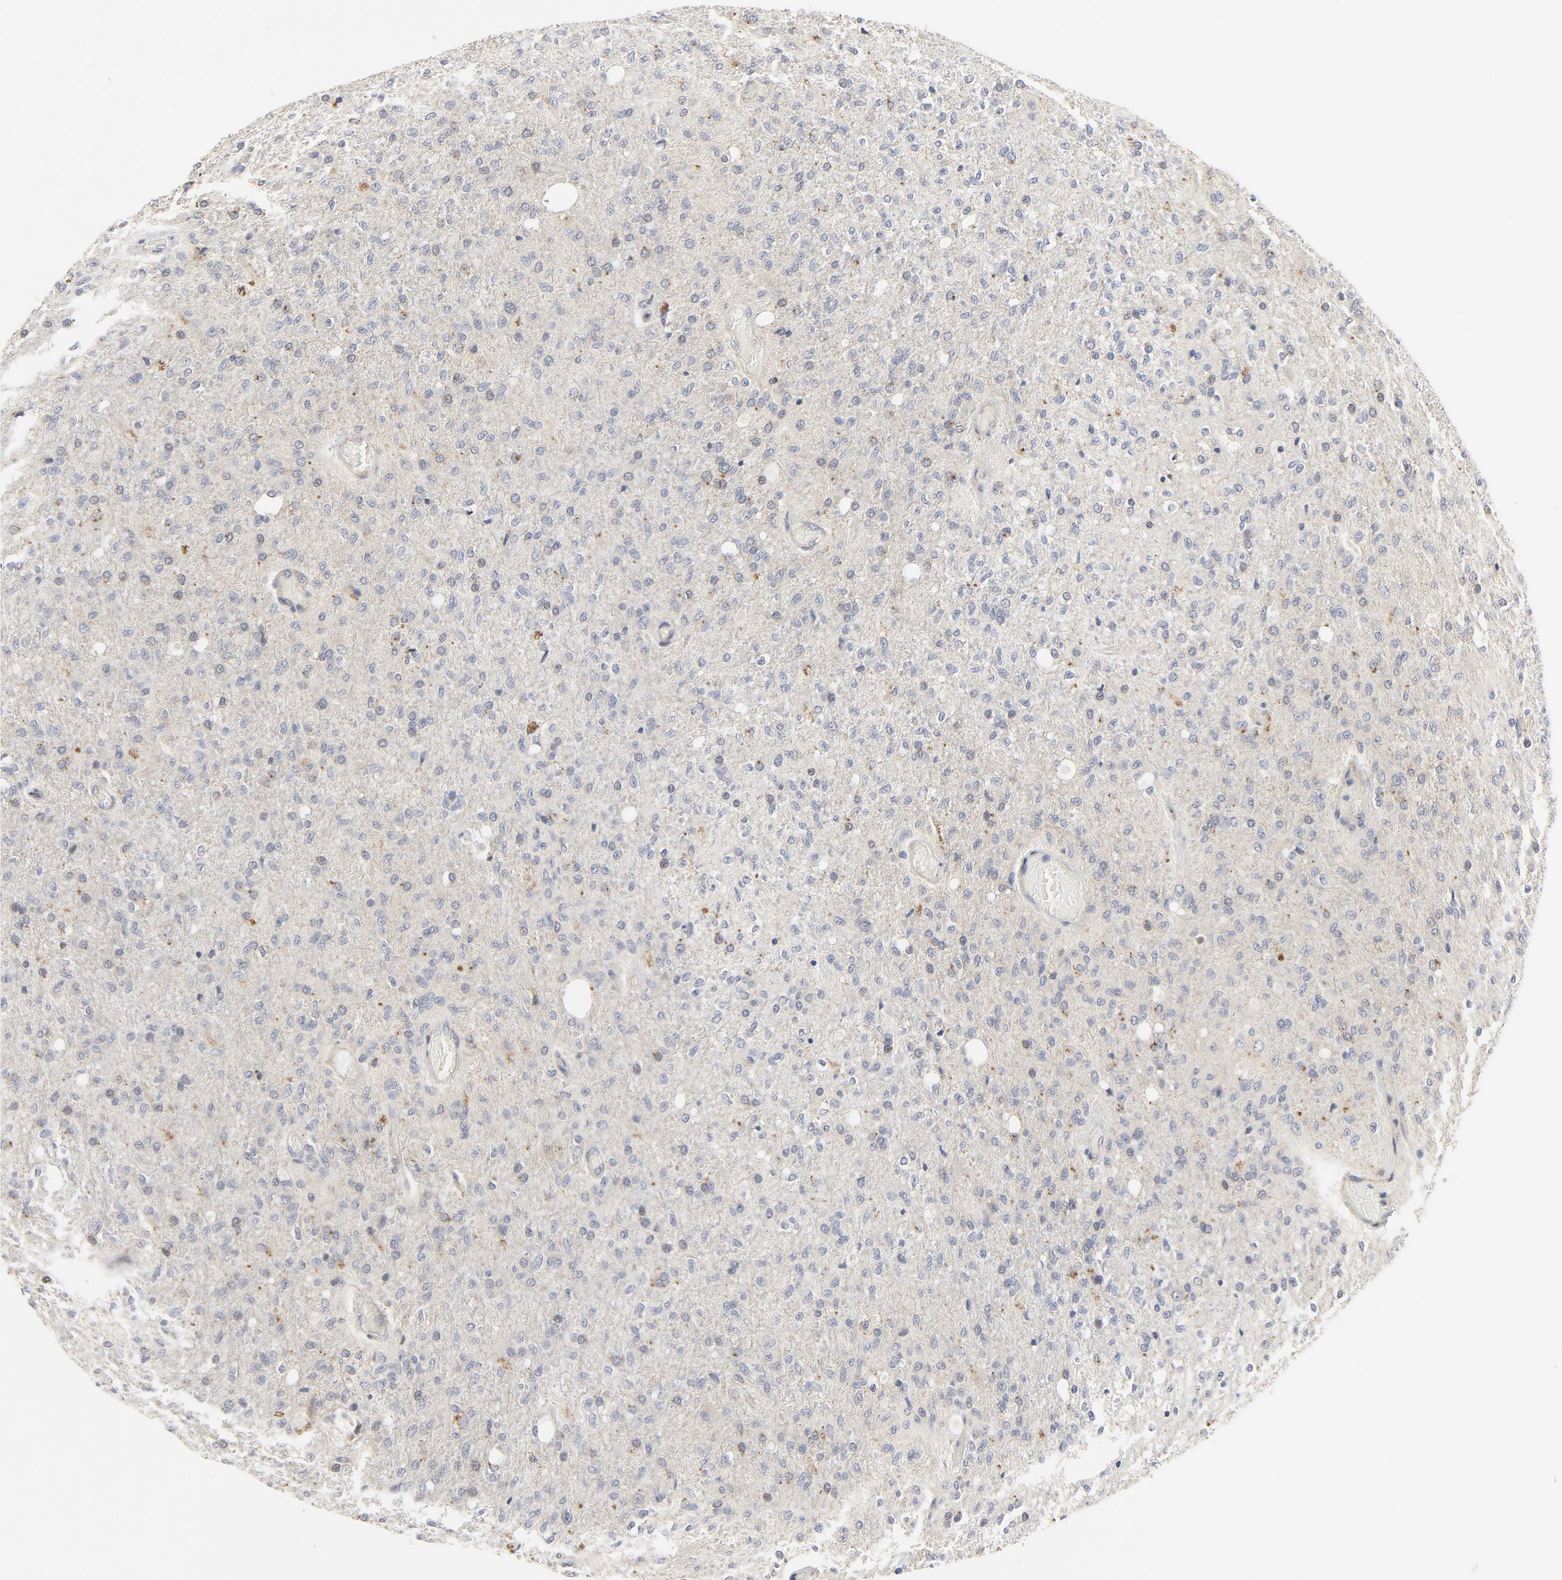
{"staining": {"intensity": "negative", "quantity": "none", "location": "none"}, "tissue": "glioma", "cell_type": "Tumor cells", "image_type": "cancer", "snomed": [{"axis": "morphology", "description": "Normal tissue, NOS"}, {"axis": "morphology", "description": "Glioma, malignant, High grade"}, {"axis": "topography", "description": "Cerebral cortex"}], "caption": "DAB (3,3'-diaminobenzidine) immunohistochemical staining of malignant glioma (high-grade) displays no significant positivity in tumor cells. (Stains: DAB IHC with hematoxylin counter stain, Microscopy: brightfield microscopy at high magnification).", "gene": "MAP2K7", "patient": {"sex": "male", "age": 77}}